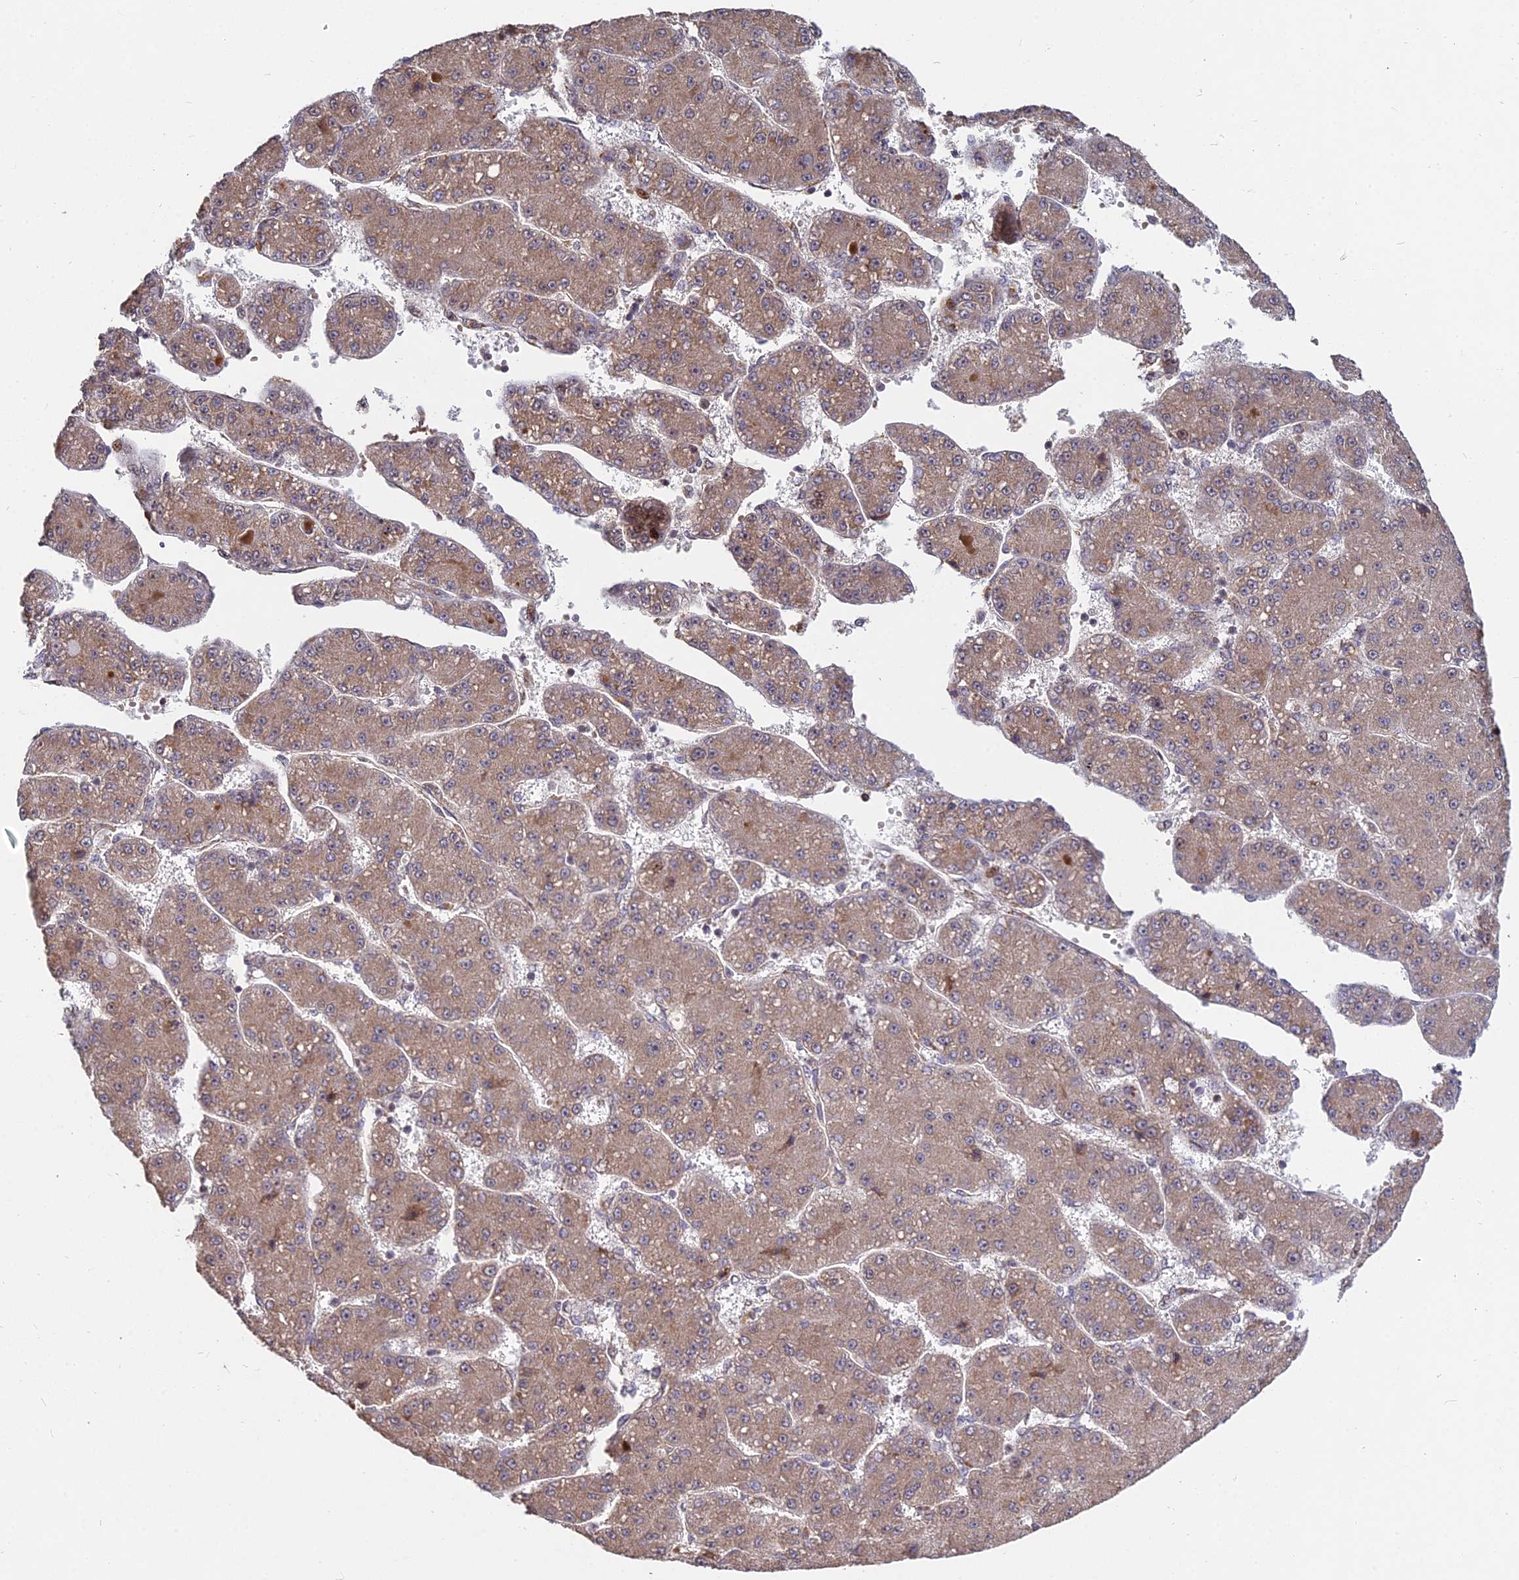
{"staining": {"intensity": "moderate", "quantity": ">75%", "location": "cytoplasmic/membranous"}, "tissue": "liver cancer", "cell_type": "Tumor cells", "image_type": "cancer", "snomed": [{"axis": "morphology", "description": "Carcinoma, Hepatocellular, NOS"}, {"axis": "topography", "description": "Liver"}], "caption": "Immunohistochemistry image of neoplastic tissue: human hepatocellular carcinoma (liver) stained using IHC shows medium levels of moderate protein expression localized specifically in the cytoplasmic/membranous of tumor cells, appearing as a cytoplasmic/membranous brown color.", "gene": "RBMS2", "patient": {"sex": "male", "age": 67}}